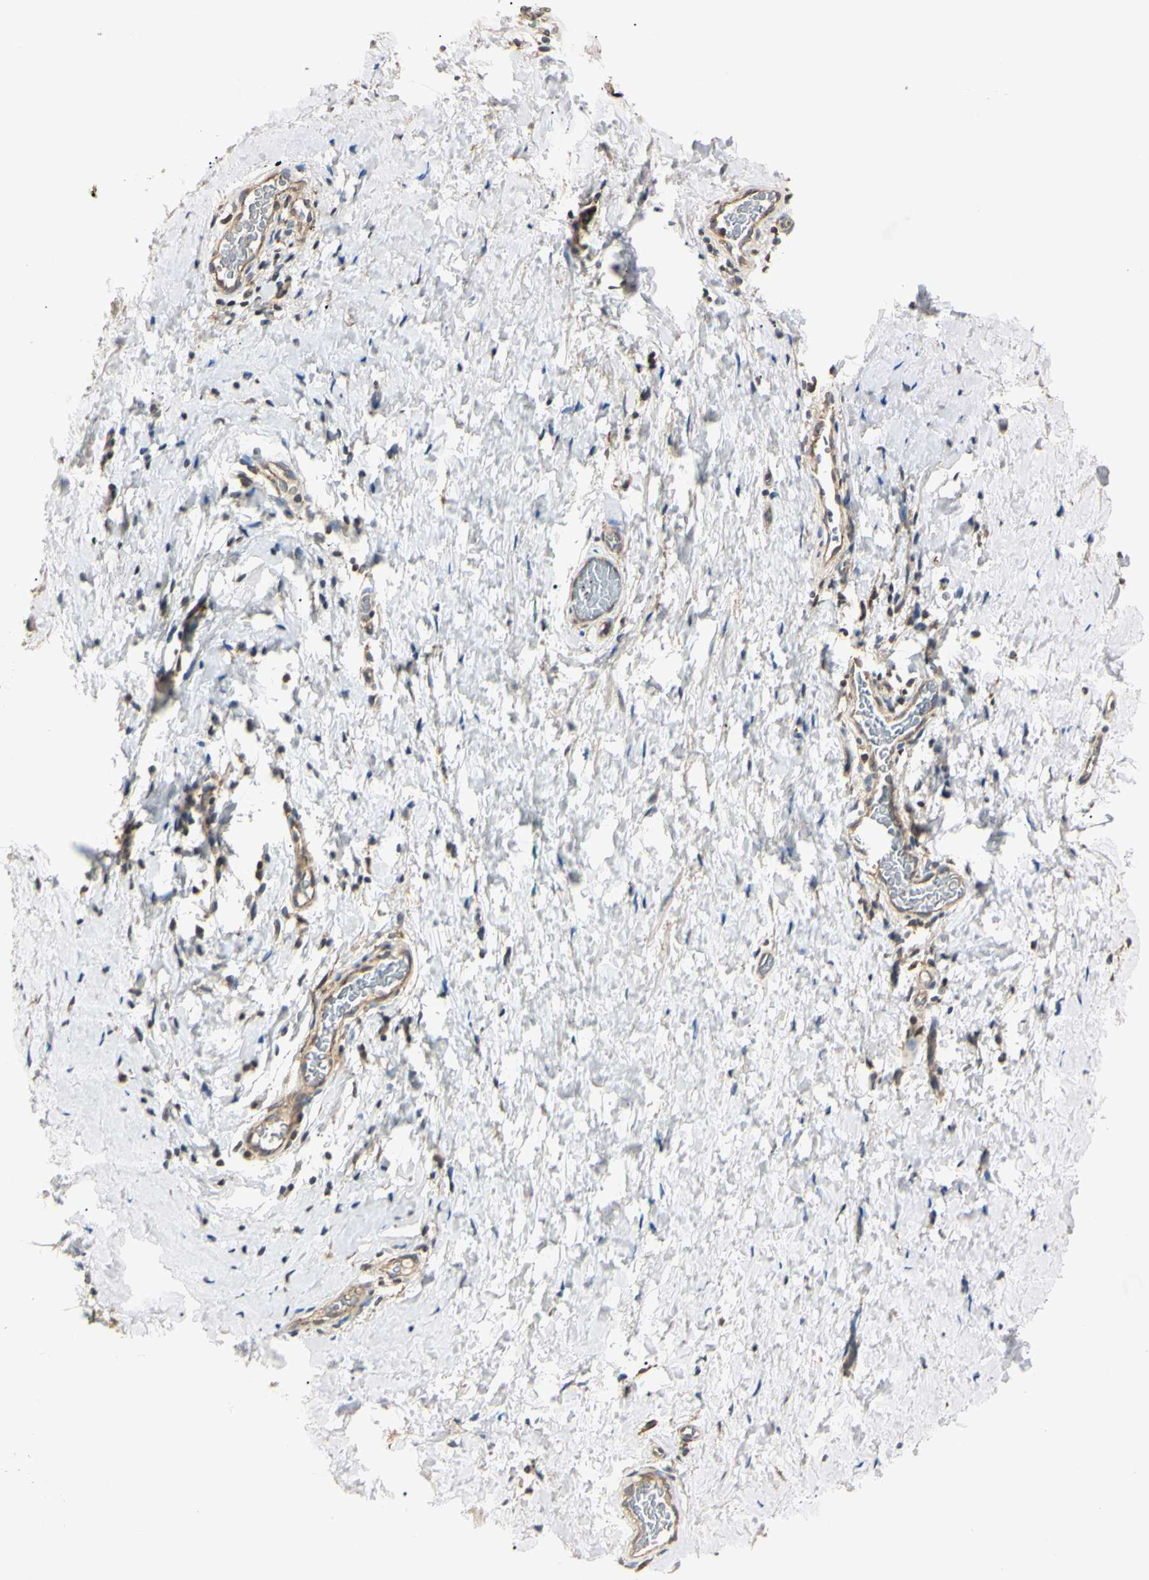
{"staining": {"intensity": "weak", "quantity": "<25%", "location": "cytoplasmic/membranous"}, "tissue": "smooth muscle", "cell_type": "Smooth muscle cells", "image_type": "normal", "snomed": [{"axis": "morphology", "description": "Normal tissue, NOS"}, {"axis": "topography", "description": "Smooth muscle"}], "caption": "The photomicrograph reveals no staining of smooth muscle cells in unremarkable smooth muscle.", "gene": "EPN1", "patient": {"sex": "male", "age": 16}}